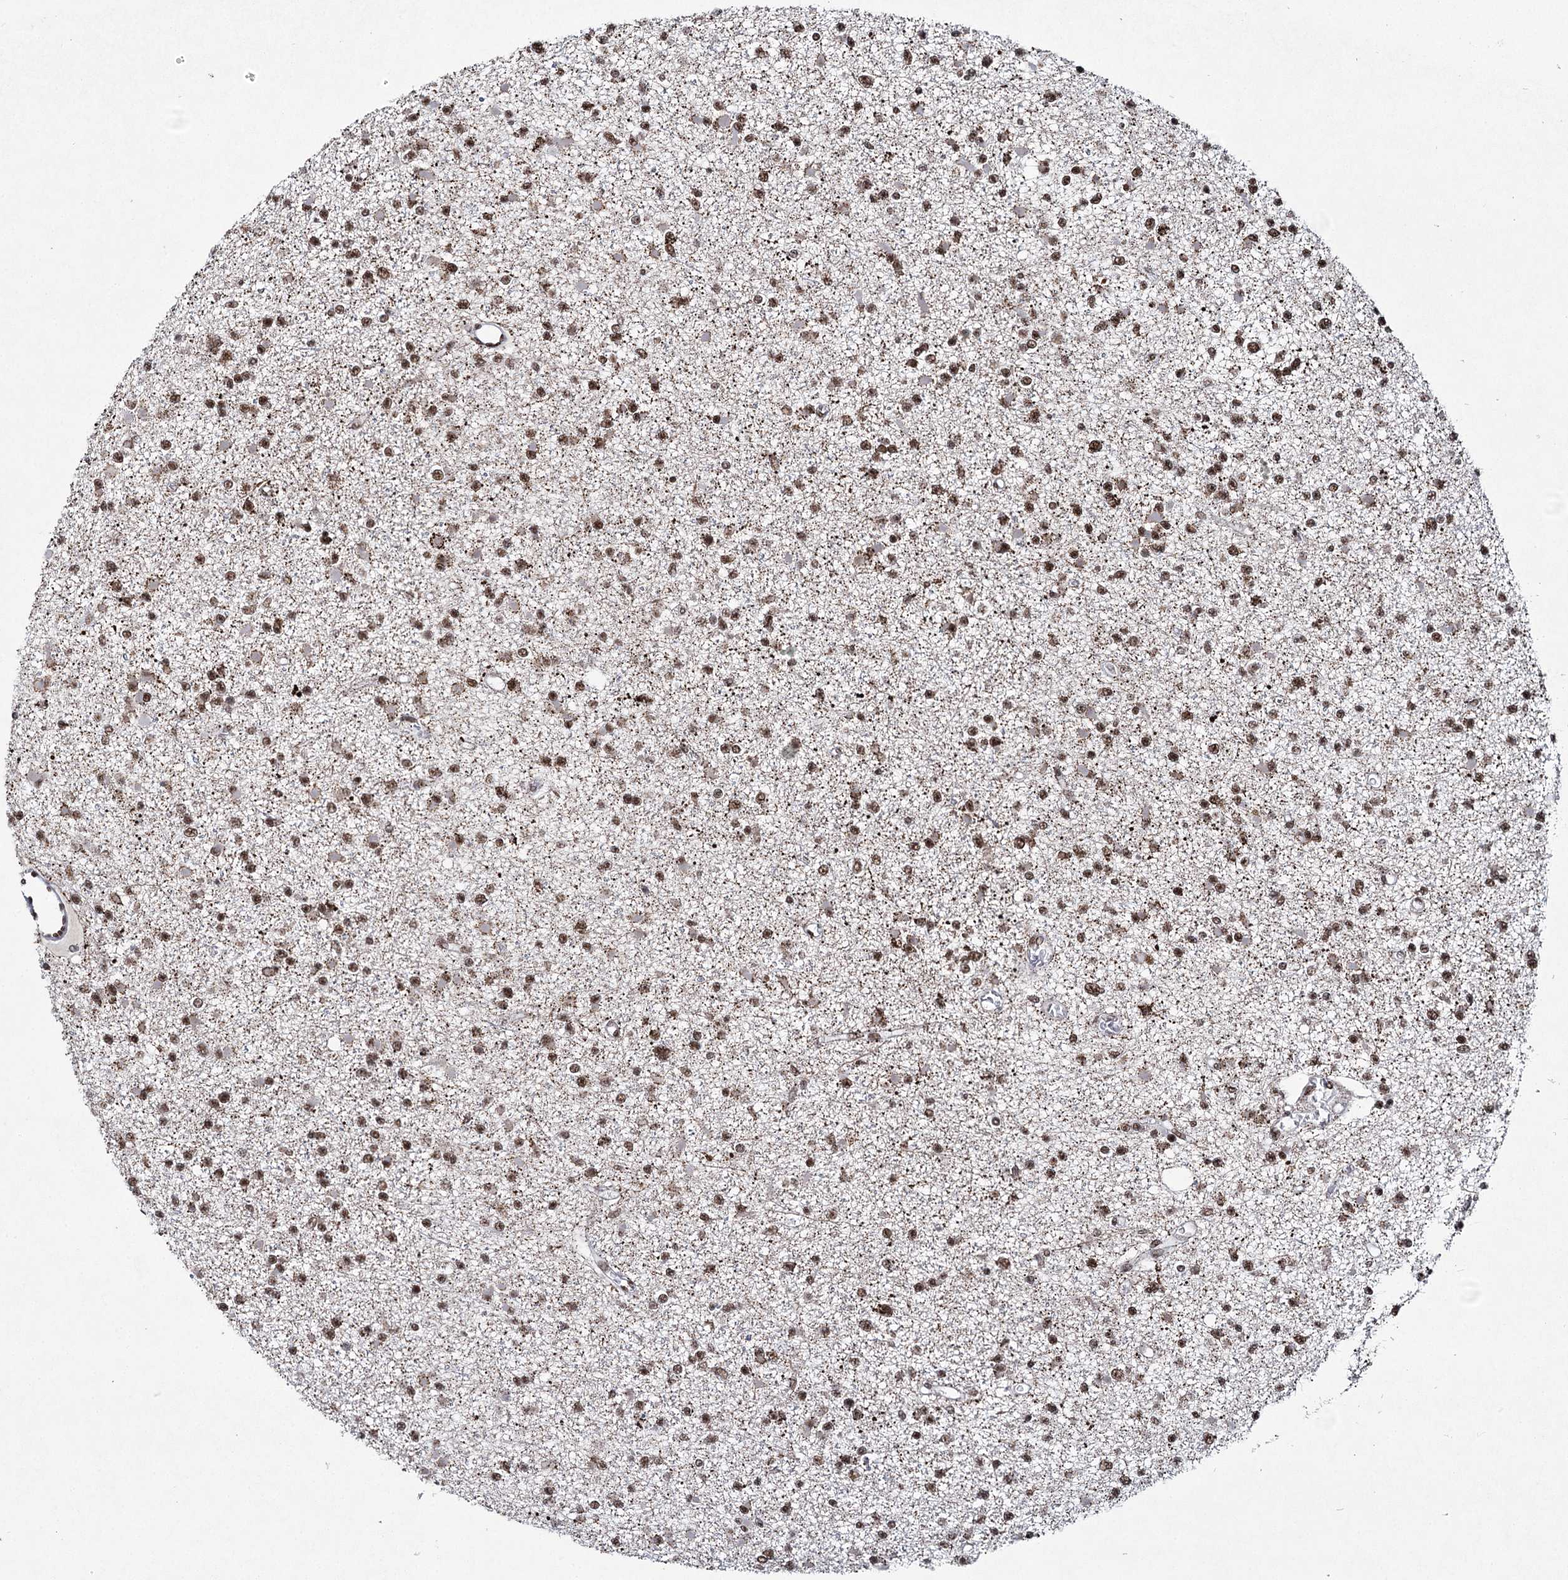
{"staining": {"intensity": "moderate", "quantity": ">75%", "location": "nuclear"}, "tissue": "glioma", "cell_type": "Tumor cells", "image_type": "cancer", "snomed": [{"axis": "morphology", "description": "Glioma, malignant, Low grade"}, {"axis": "topography", "description": "Brain"}], "caption": "An IHC micrograph of tumor tissue is shown. Protein staining in brown shows moderate nuclear positivity in malignant low-grade glioma within tumor cells.", "gene": "SCAF8", "patient": {"sex": "female", "age": 22}}